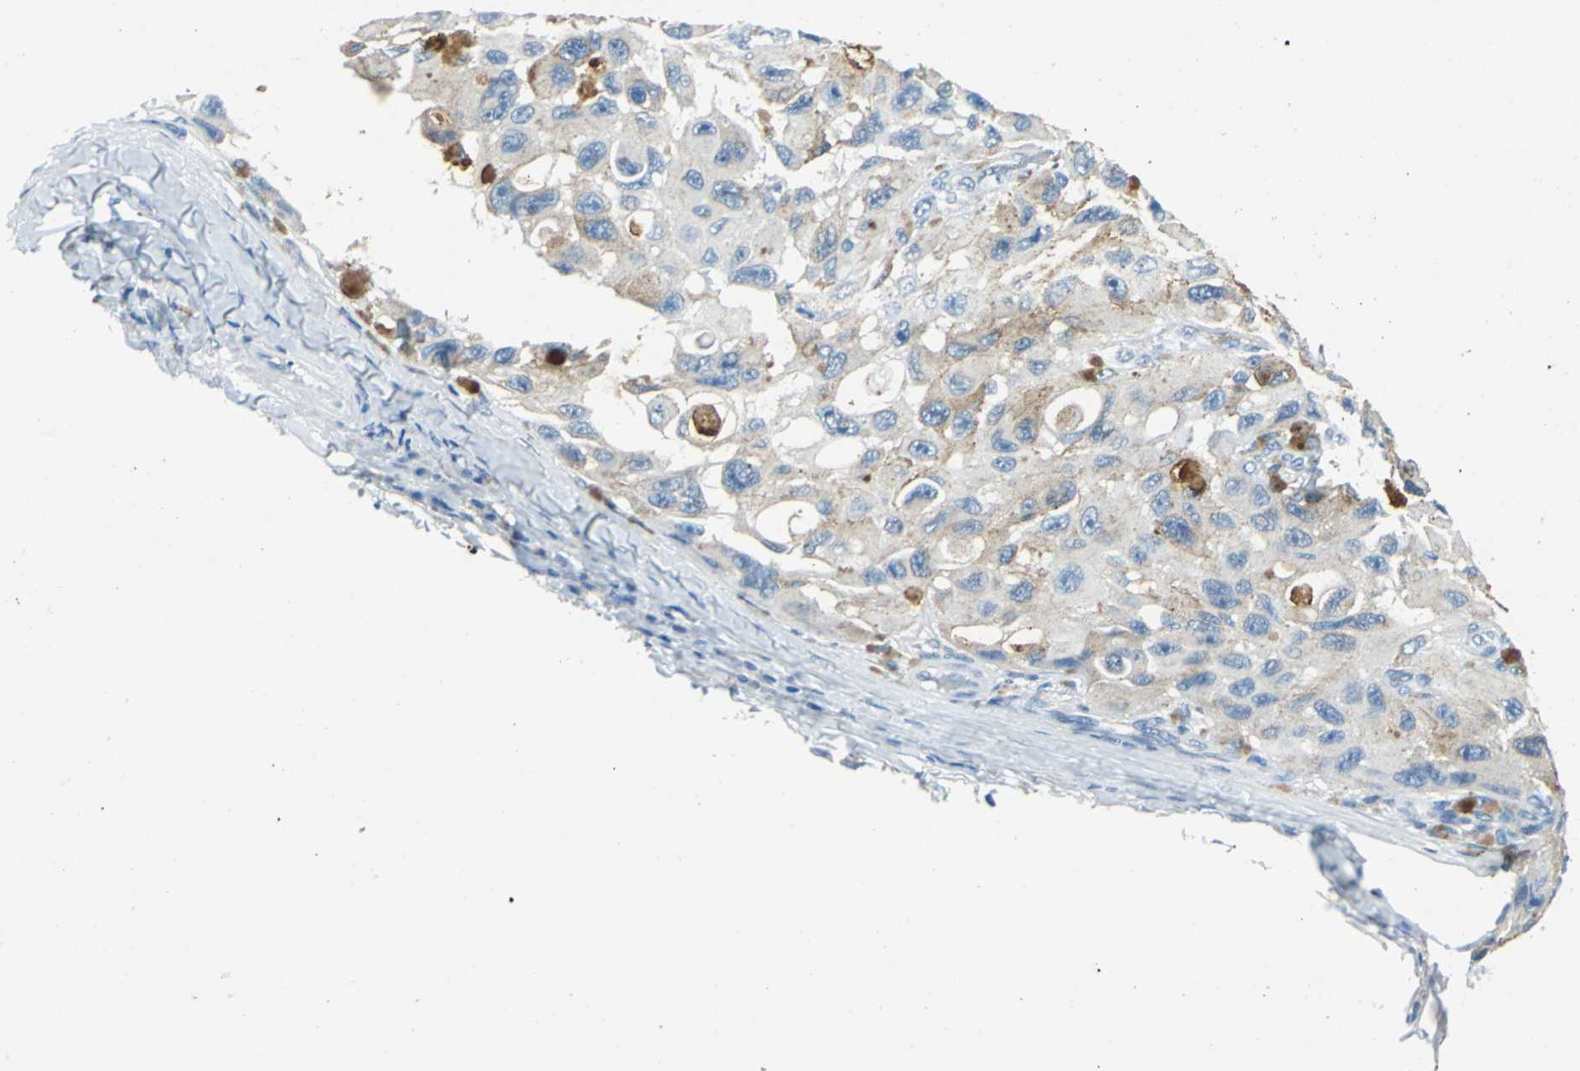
{"staining": {"intensity": "moderate", "quantity": ">75%", "location": "cytoplasmic/membranous"}, "tissue": "melanoma", "cell_type": "Tumor cells", "image_type": "cancer", "snomed": [{"axis": "morphology", "description": "Malignant melanoma, NOS"}, {"axis": "topography", "description": "Skin"}], "caption": "A brown stain shows moderate cytoplasmic/membranous staining of a protein in human malignant melanoma tumor cells.", "gene": "TEX264", "patient": {"sex": "female", "age": 73}}